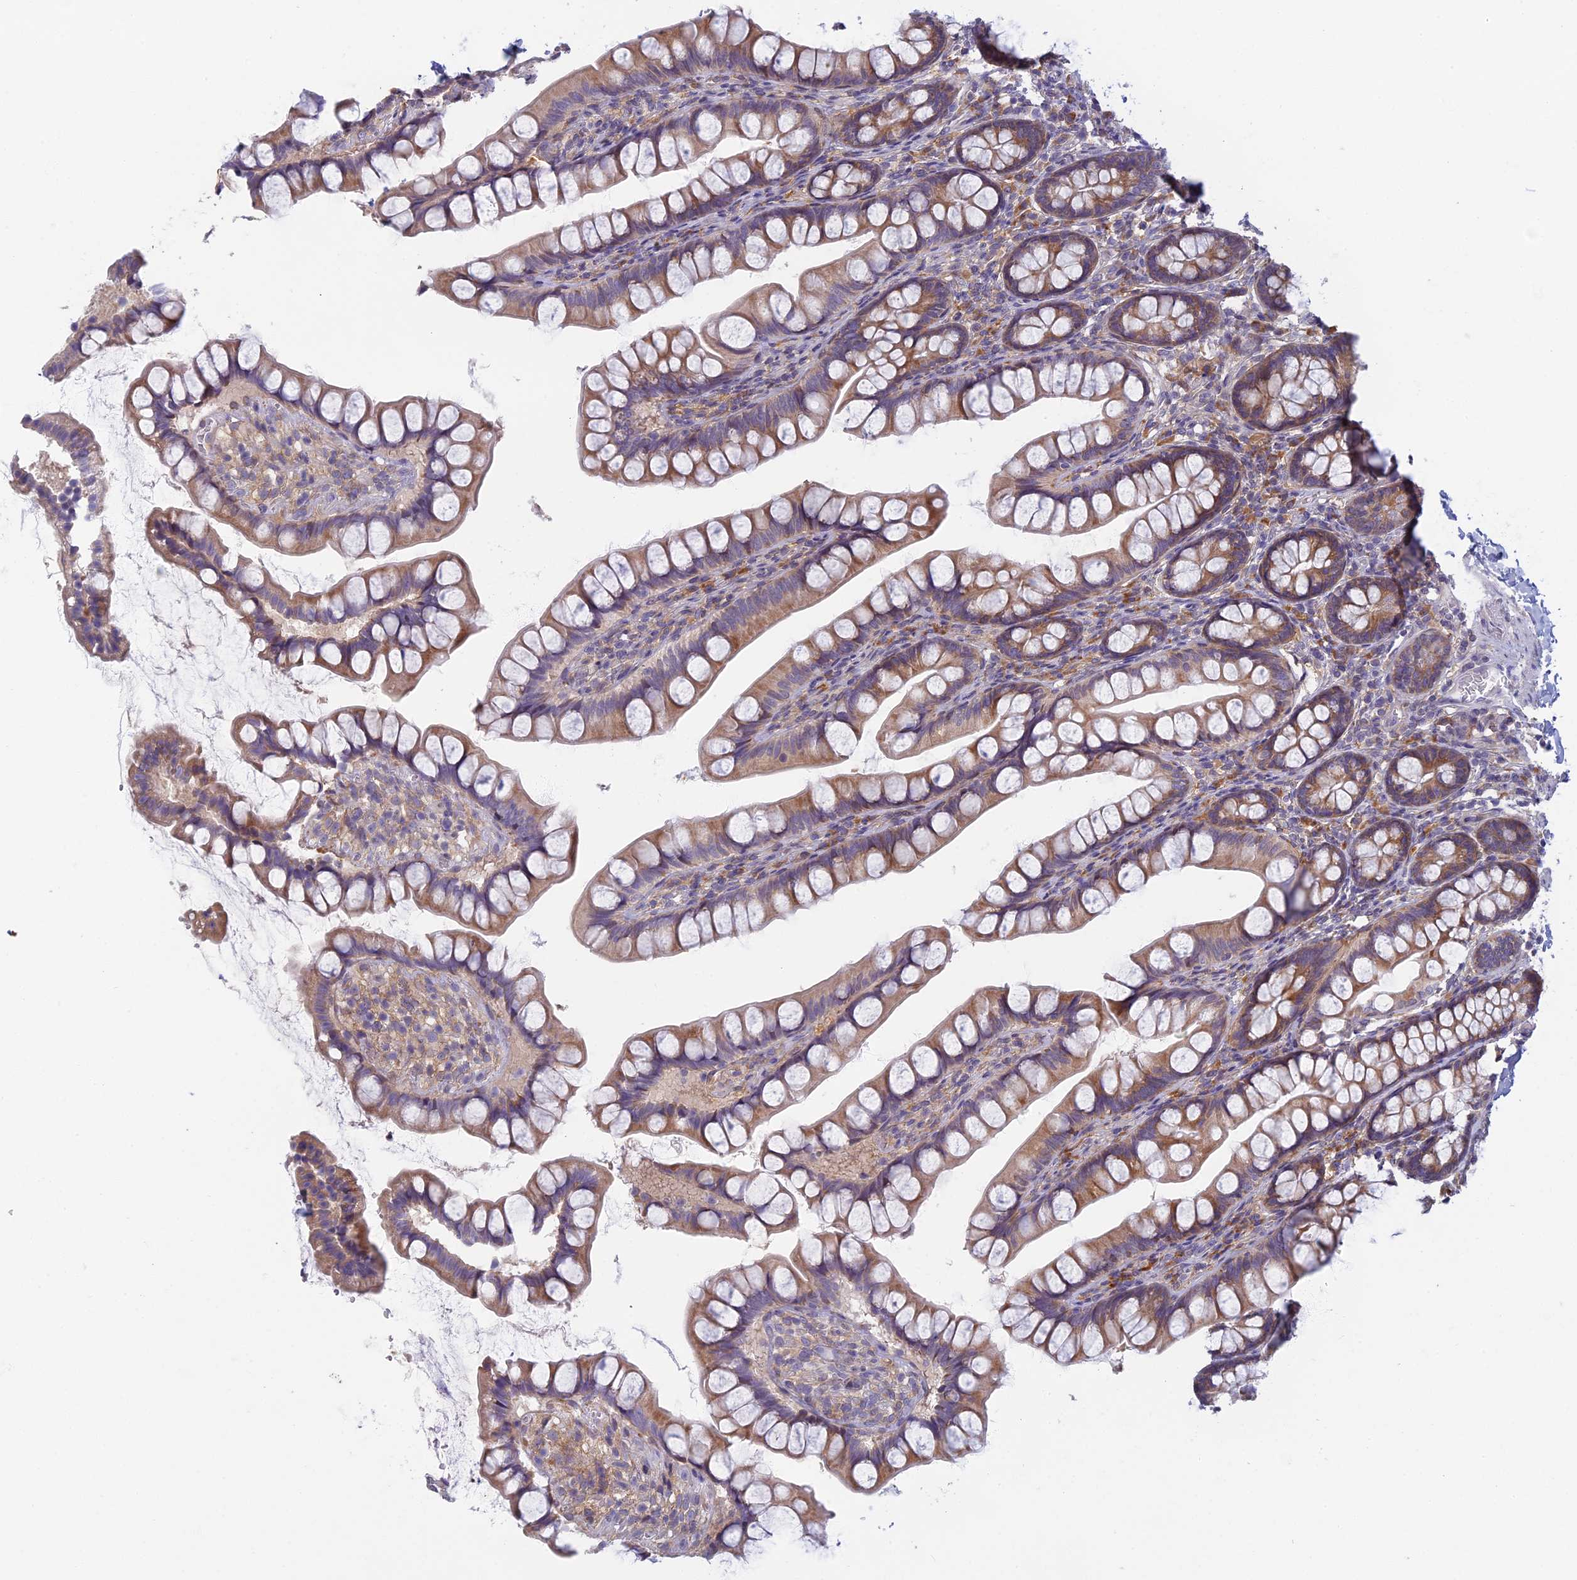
{"staining": {"intensity": "moderate", "quantity": ">75%", "location": "cytoplasmic/membranous"}, "tissue": "small intestine", "cell_type": "Glandular cells", "image_type": "normal", "snomed": [{"axis": "morphology", "description": "Normal tissue, NOS"}, {"axis": "topography", "description": "Small intestine"}], "caption": "High-power microscopy captured an IHC image of benign small intestine, revealing moderate cytoplasmic/membranous positivity in about >75% of glandular cells.", "gene": "DDX51", "patient": {"sex": "male", "age": 70}}